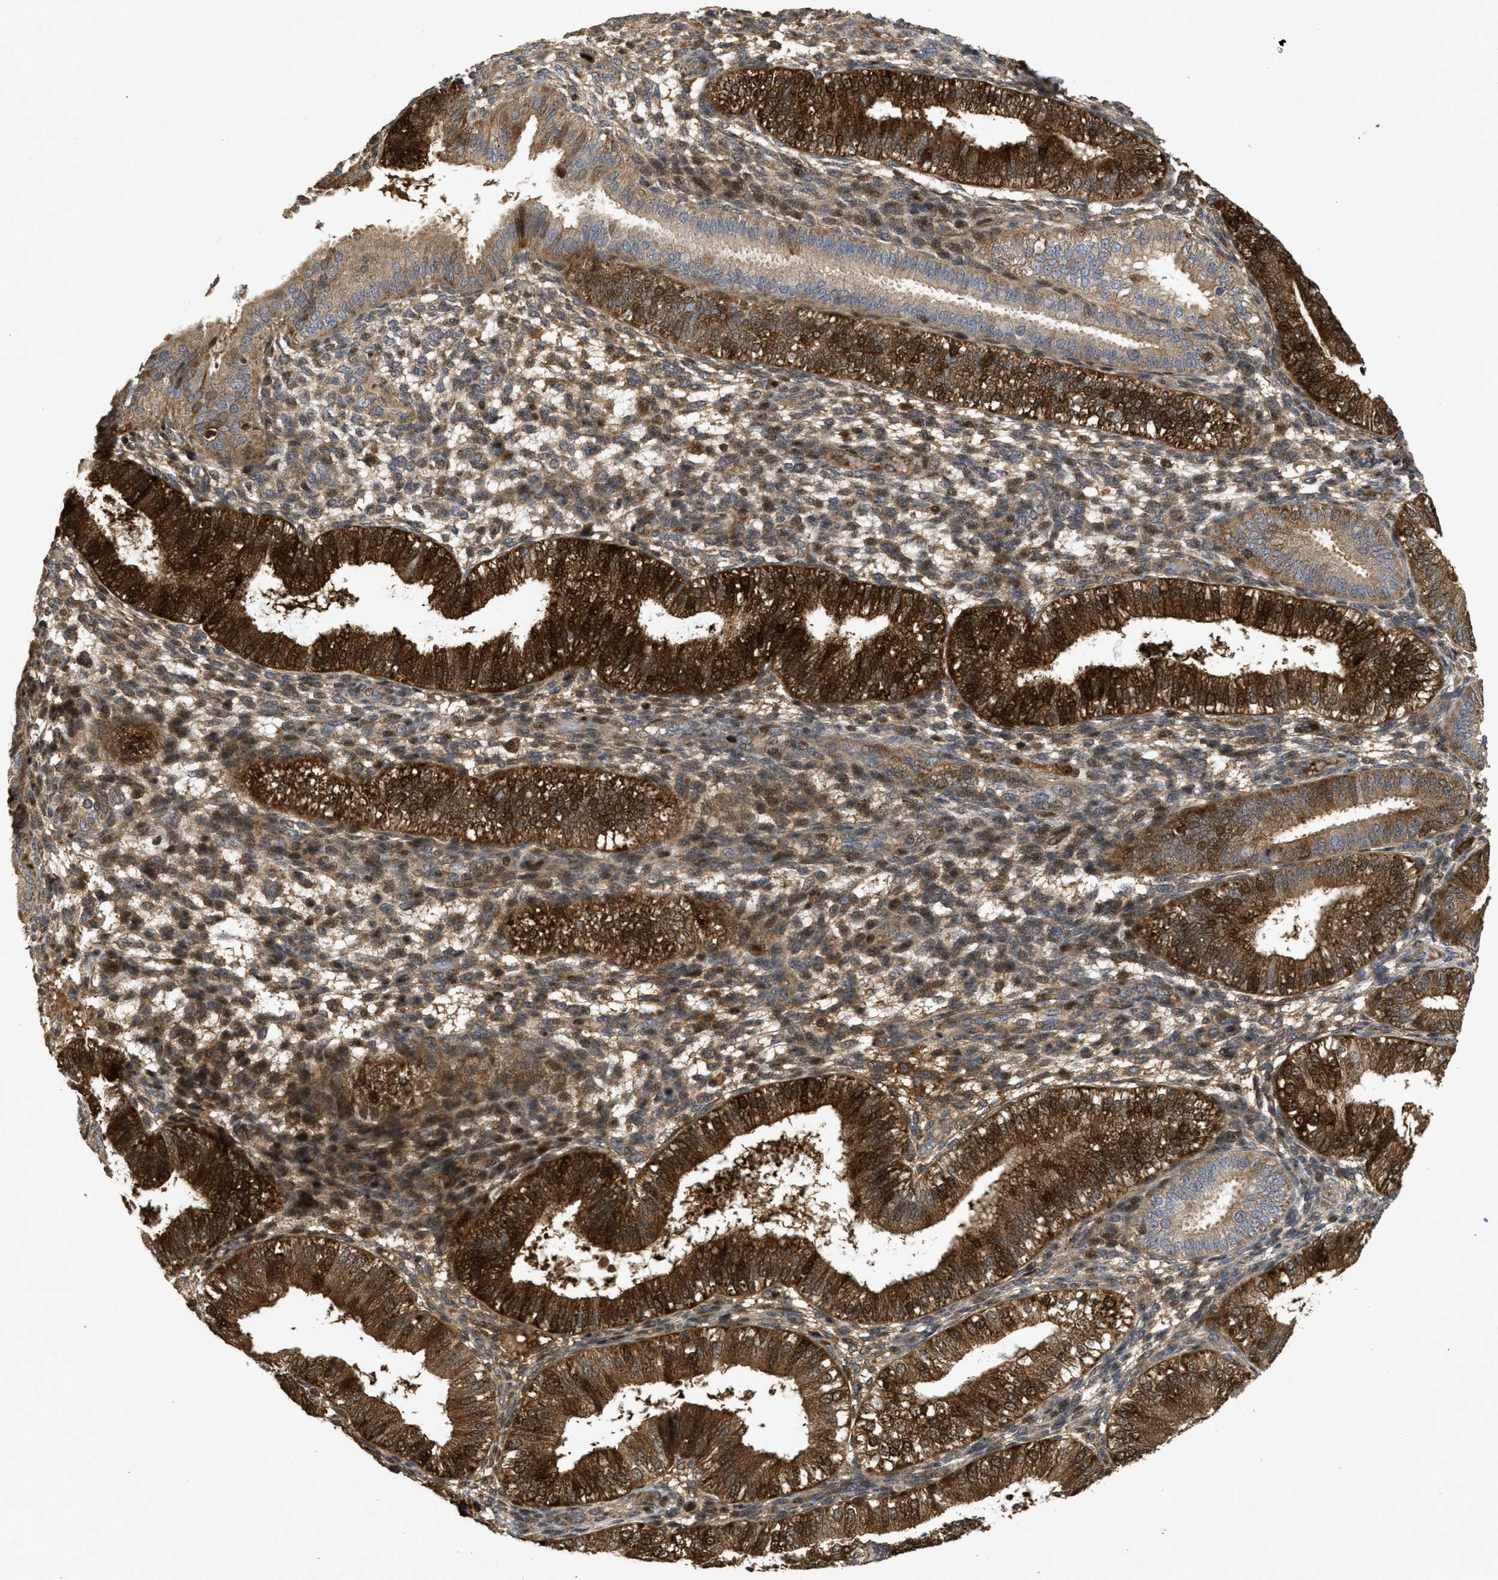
{"staining": {"intensity": "moderate", "quantity": ">75%", "location": "cytoplasmic/membranous,nuclear"}, "tissue": "endometrium", "cell_type": "Cells in endometrial stroma", "image_type": "normal", "snomed": [{"axis": "morphology", "description": "Normal tissue, NOS"}, {"axis": "topography", "description": "Endometrium"}], "caption": "Cells in endometrial stroma display medium levels of moderate cytoplasmic/membranous,nuclear staining in approximately >75% of cells in benign human endometrium. (brown staining indicates protein expression, while blue staining denotes nuclei).", "gene": "CBR3", "patient": {"sex": "female", "age": 39}}